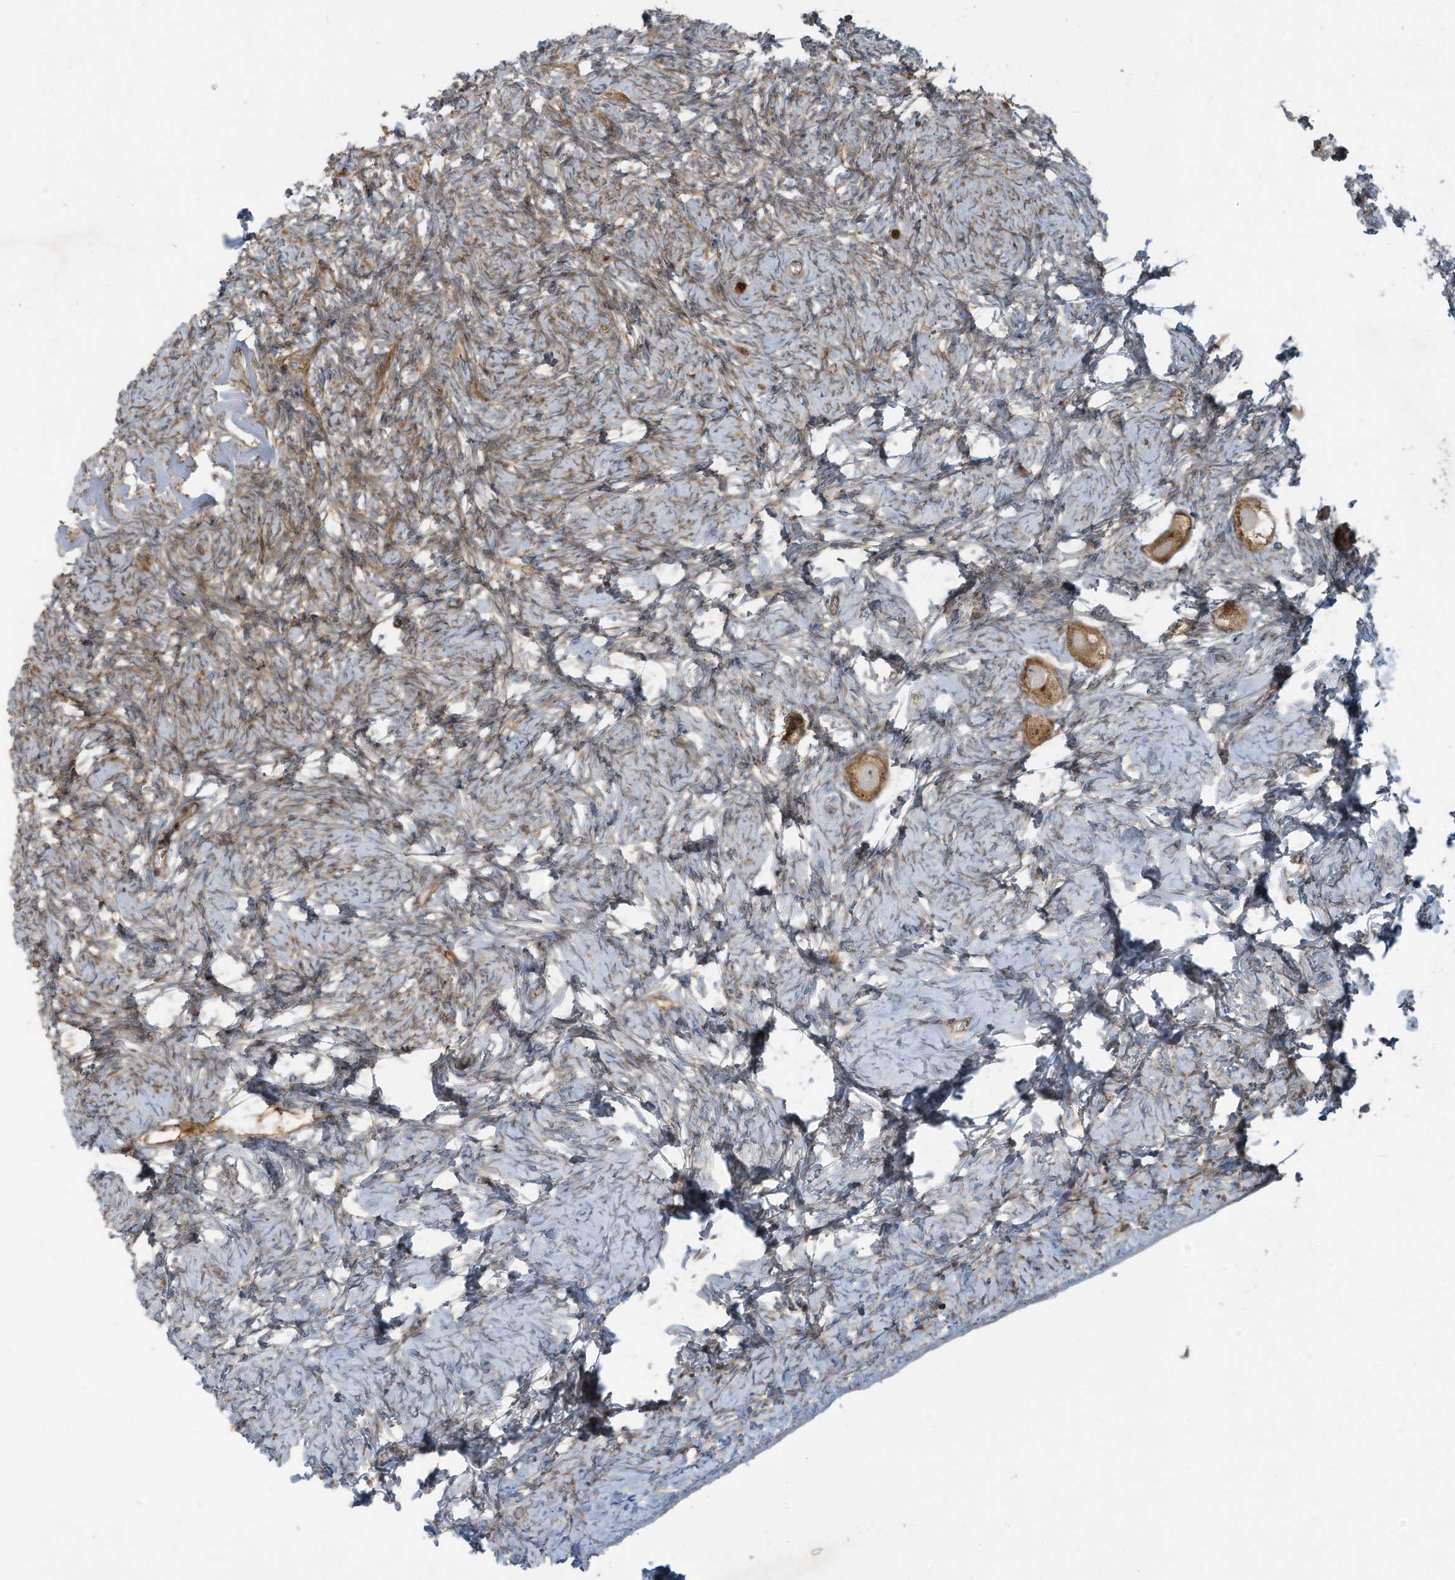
{"staining": {"intensity": "moderate", "quantity": ">75%", "location": "cytoplasmic/membranous"}, "tissue": "ovary", "cell_type": "Follicle cells", "image_type": "normal", "snomed": [{"axis": "morphology", "description": "Normal tissue, NOS"}, {"axis": "topography", "description": "Ovary"}], "caption": "Brown immunohistochemical staining in unremarkable human ovary displays moderate cytoplasmic/membranous staining in about >75% of follicle cells. Using DAB (3,3'-diaminobenzidine) (brown) and hematoxylin (blue) stains, captured at high magnification using brightfield microscopy.", "gene": "DDIT4", "patient": {"sex": "female", "age": 27}}